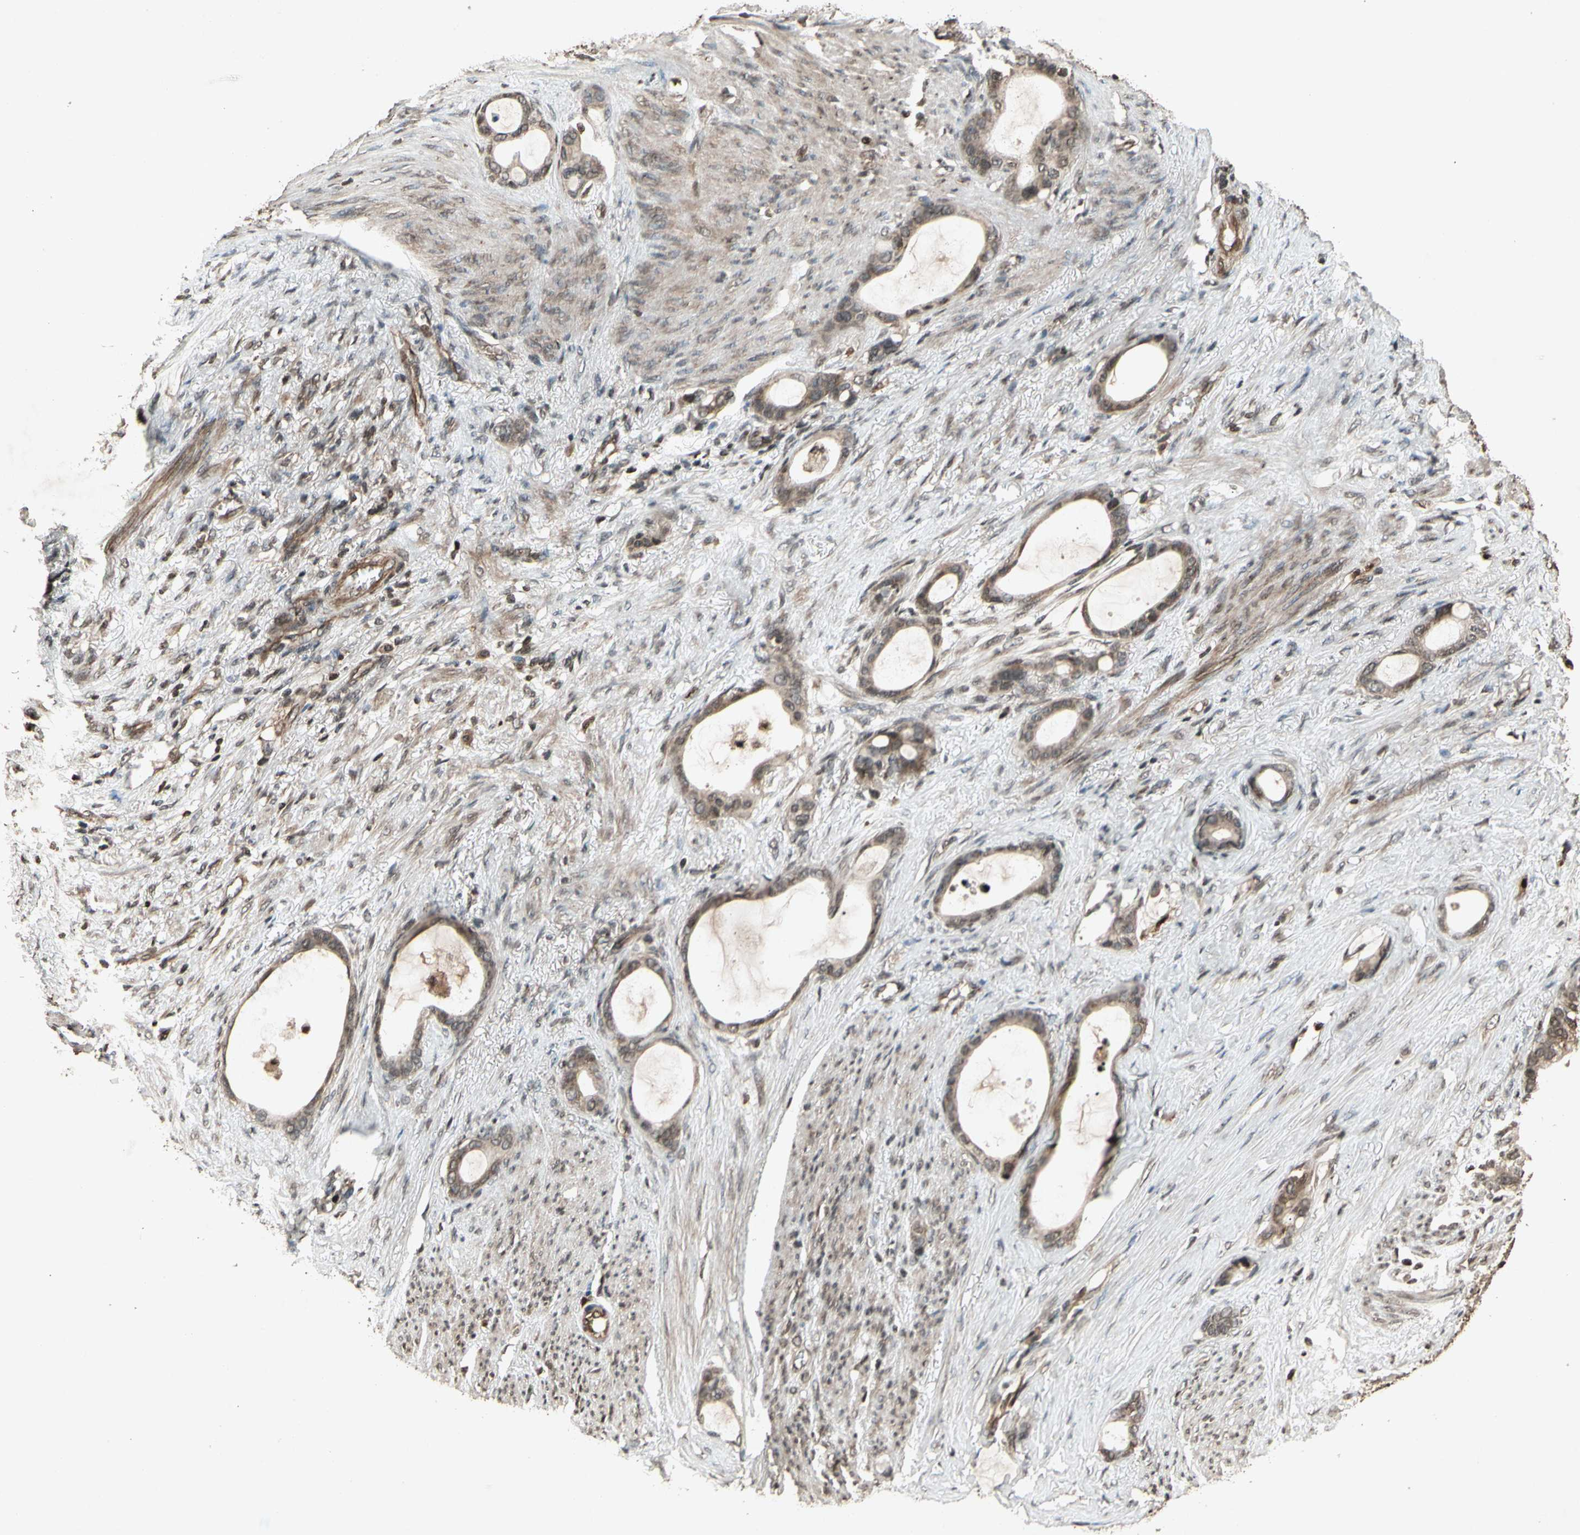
{"staining": {"intensity": "moderate", "quantity": ">75%", "location": "cytoplasmic/membranous"}, "tissue": "stomach cancer", "cell_type": "Tumor cells", "image_type": "cancer", "snomed": [{"axis": "morphology", "description": "Adenocarcinoma, NOS"}, {"axis": "topography", "description": "Stomach"}], "caption": "An IHC photomicrograph of tumor tissue is shown. Protein staining in brown shows moderate cytoplasmic/membranous positivity in stomach cancer (adenocarcinoma) within tumor cells.", "gene": "GLRX", "patient": {"sex": "female", "age": 75}}